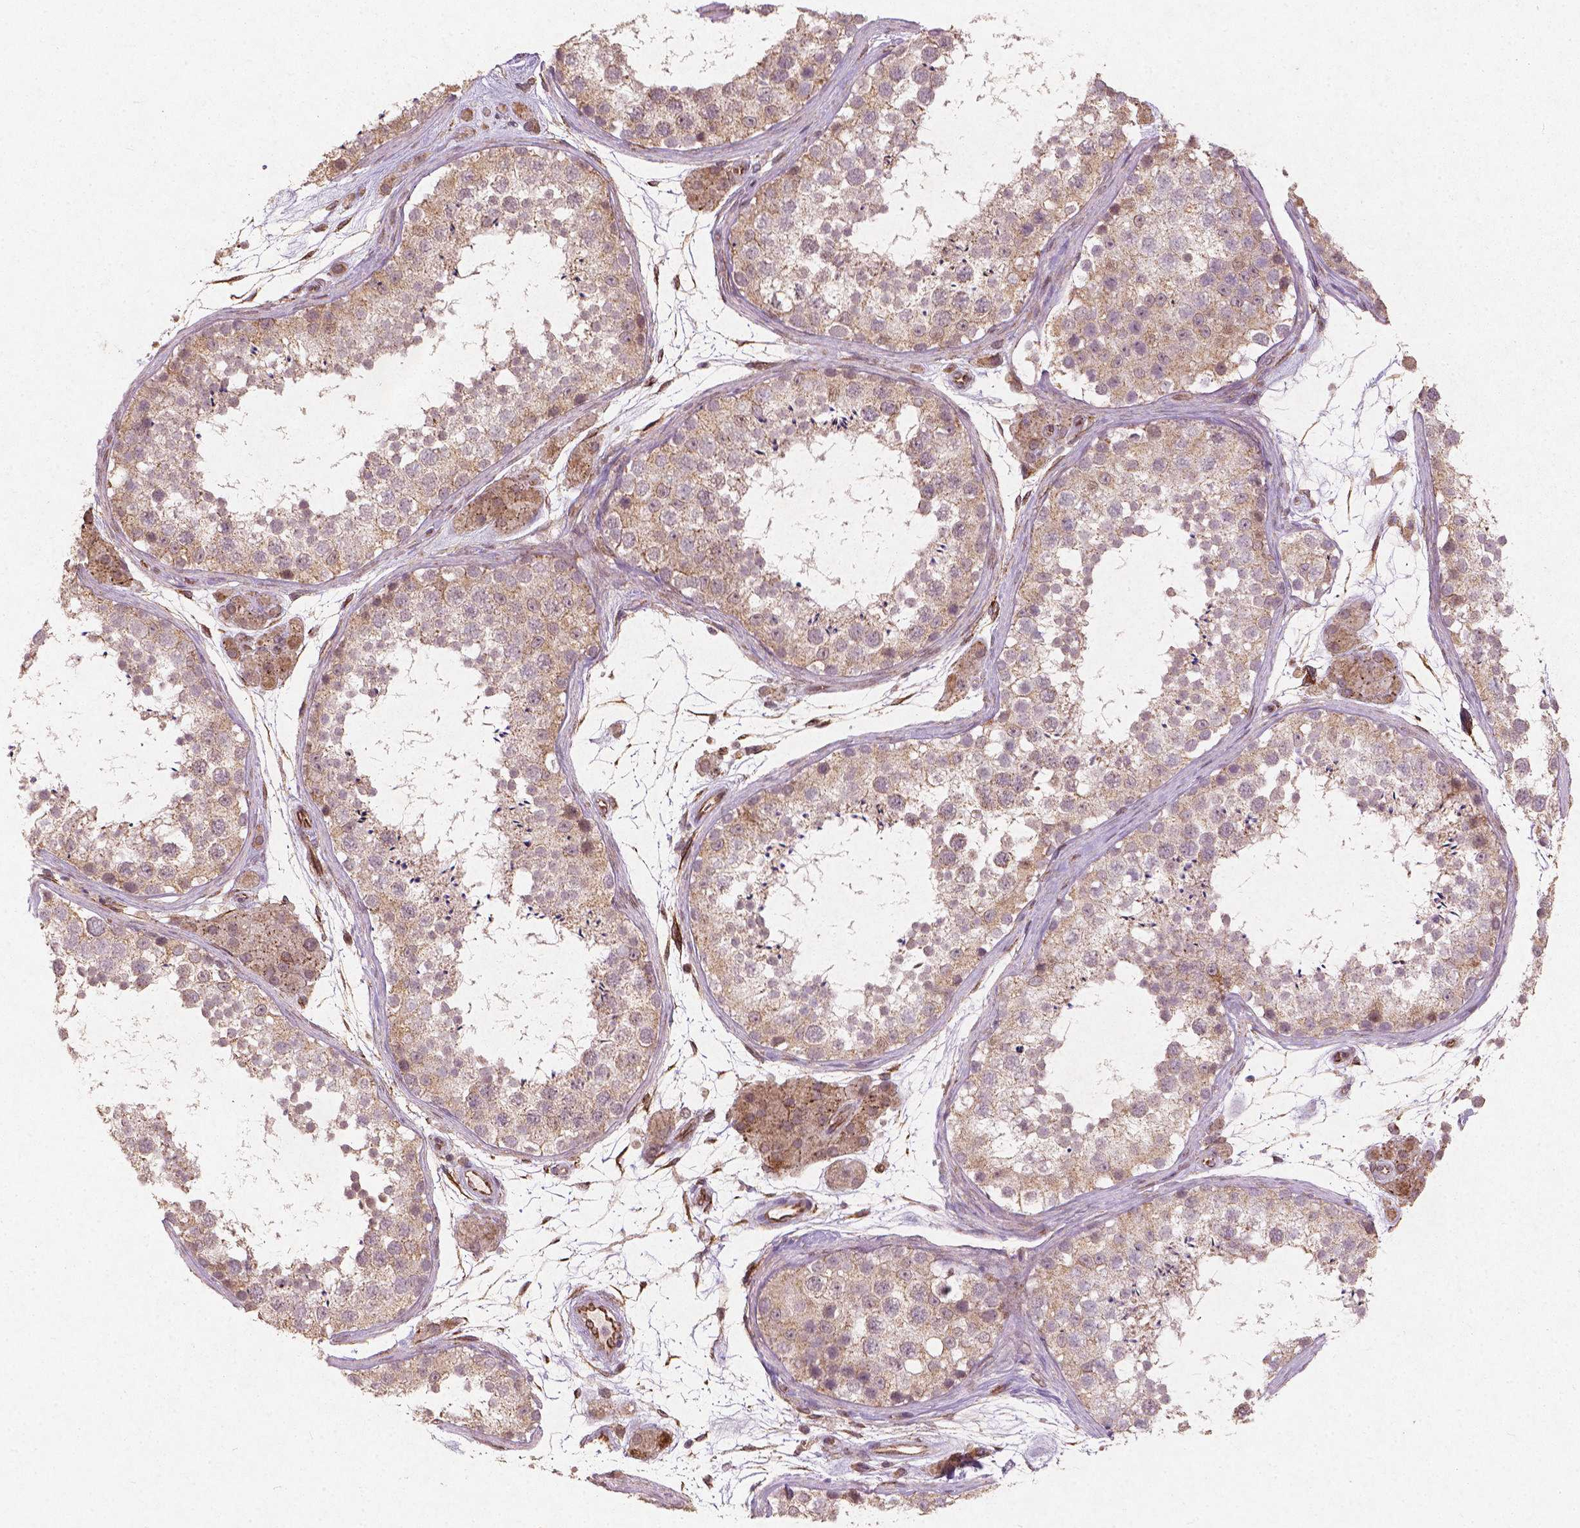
{"staining": {"intensity": "weak", "quantity": "25%-75%", "location": "cytoplasmic/membranous"}, "tissue": "testis", "cell_type": "Cells in seminiferous ducts", "image_type": "normal", "snomed": [{"axis": "morphology", "description": "Normal tissue, NOS"}, {"axis": "topography", "description": "Testis"}], "caption": "Cells in seminiferous ducts display low levels of weak cytoplasmic/membranous expression in approximately 25%-75% of cells in normal testis. The protein is shown in brown color, while the nuclei are stained blue.", "gene": "SMAD2", "patient": {"sex": "male", "age": 41}}